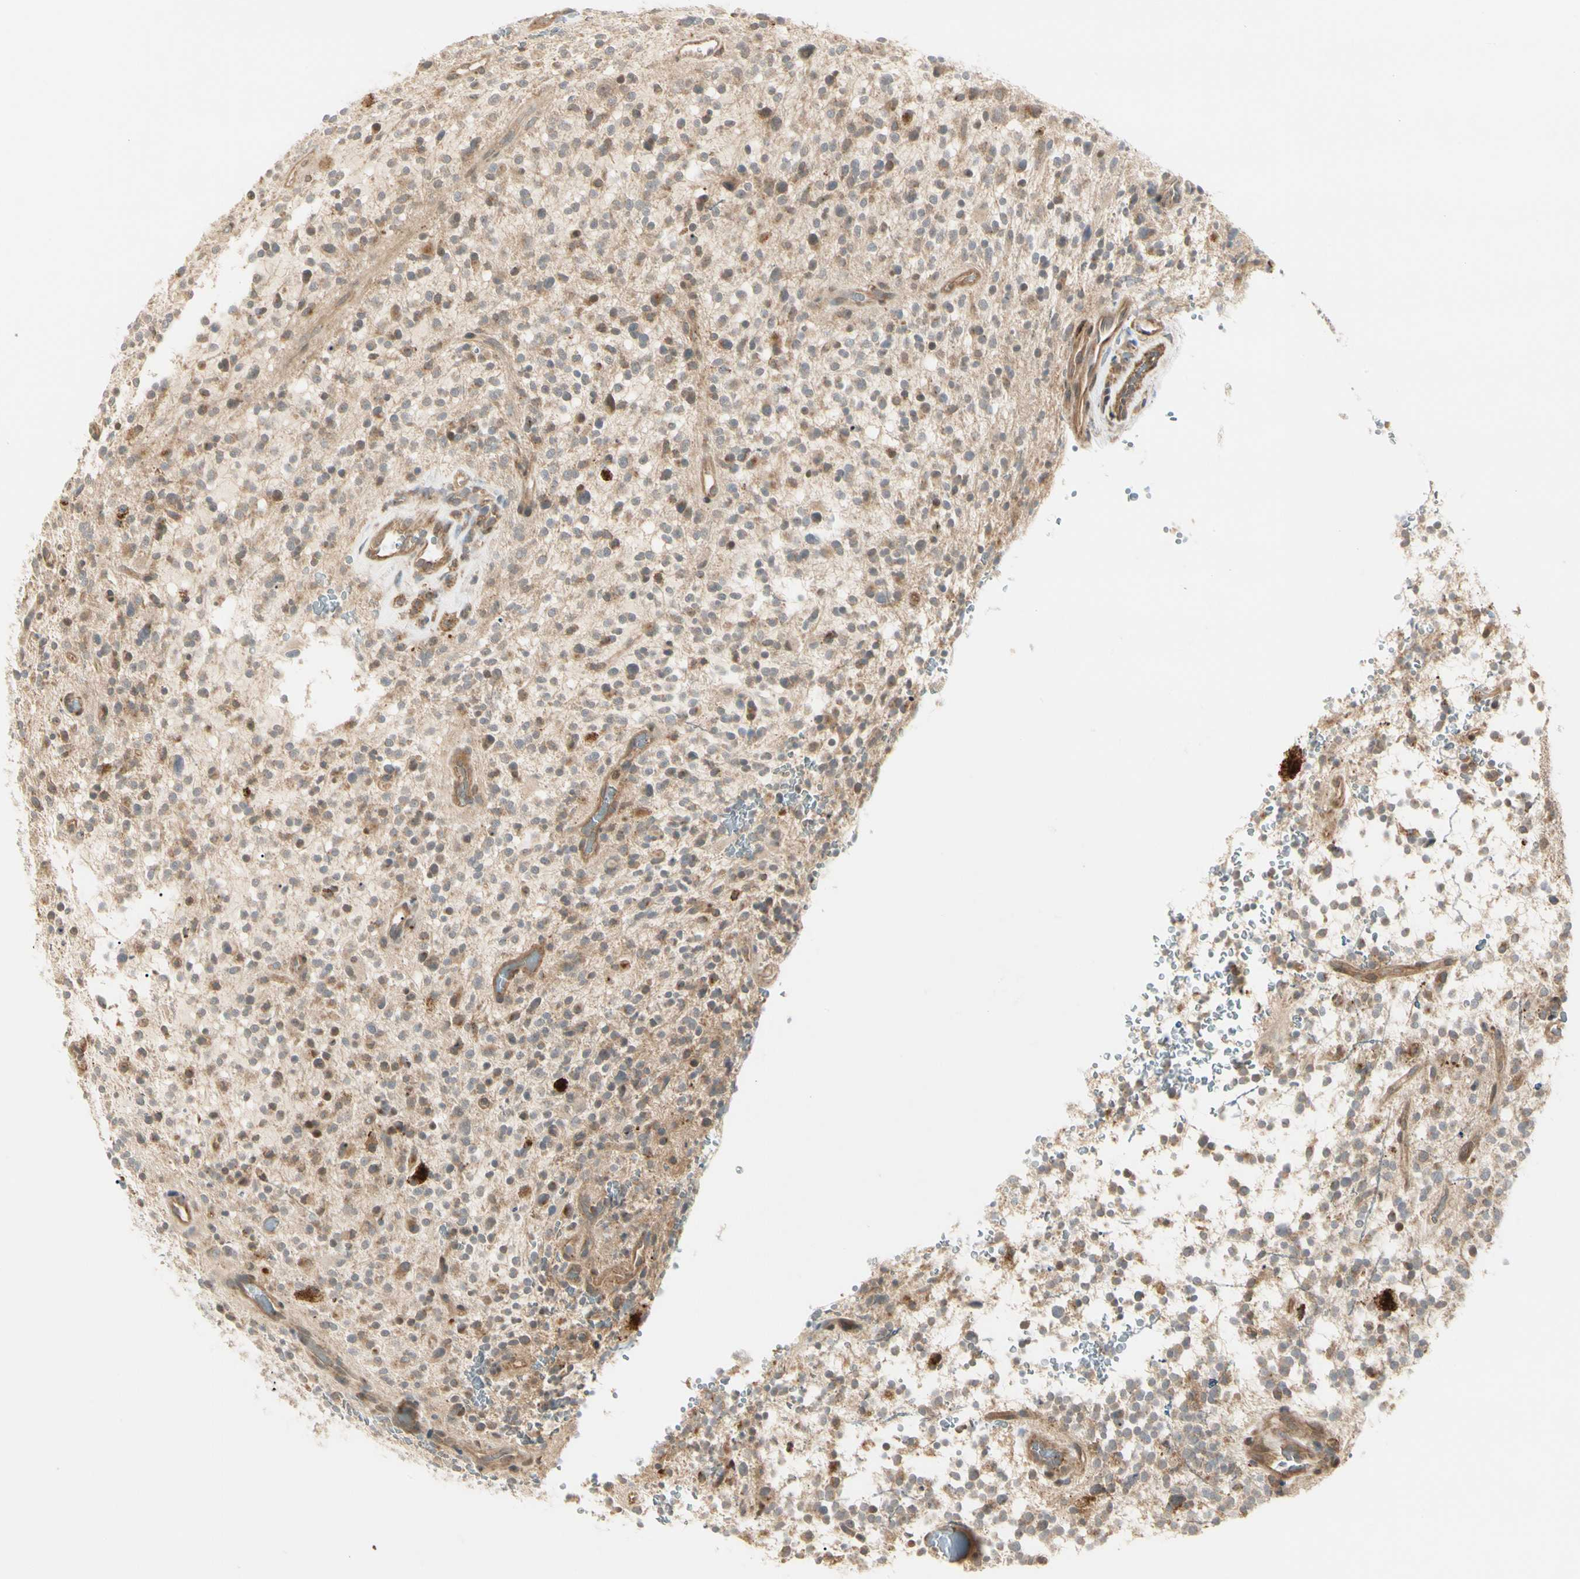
{"staining": {"intensity": "moderate", "quantity": ">75%", "location": "cytoplasmic/membranous"}, "tissue": "glioma", "cell_type": "Tumor cells", "image_type": "cancer", "snomed": [{"axis": "morphology", "description": "Glioma, malignant, High grade"}, {"axis": "topography", "description": "Brain"}], "caption": "Moderate cytoplasmic/membranous expression is appreciated in approximately >75% of tumor cells in malignant high-grade glioma. (Stains: DAB in brown, nuclei in blue, Microscopy: brightfield microscopy at high magnification).", "gene": "F2R", "patient": {"sex": "male", "age": 48}}